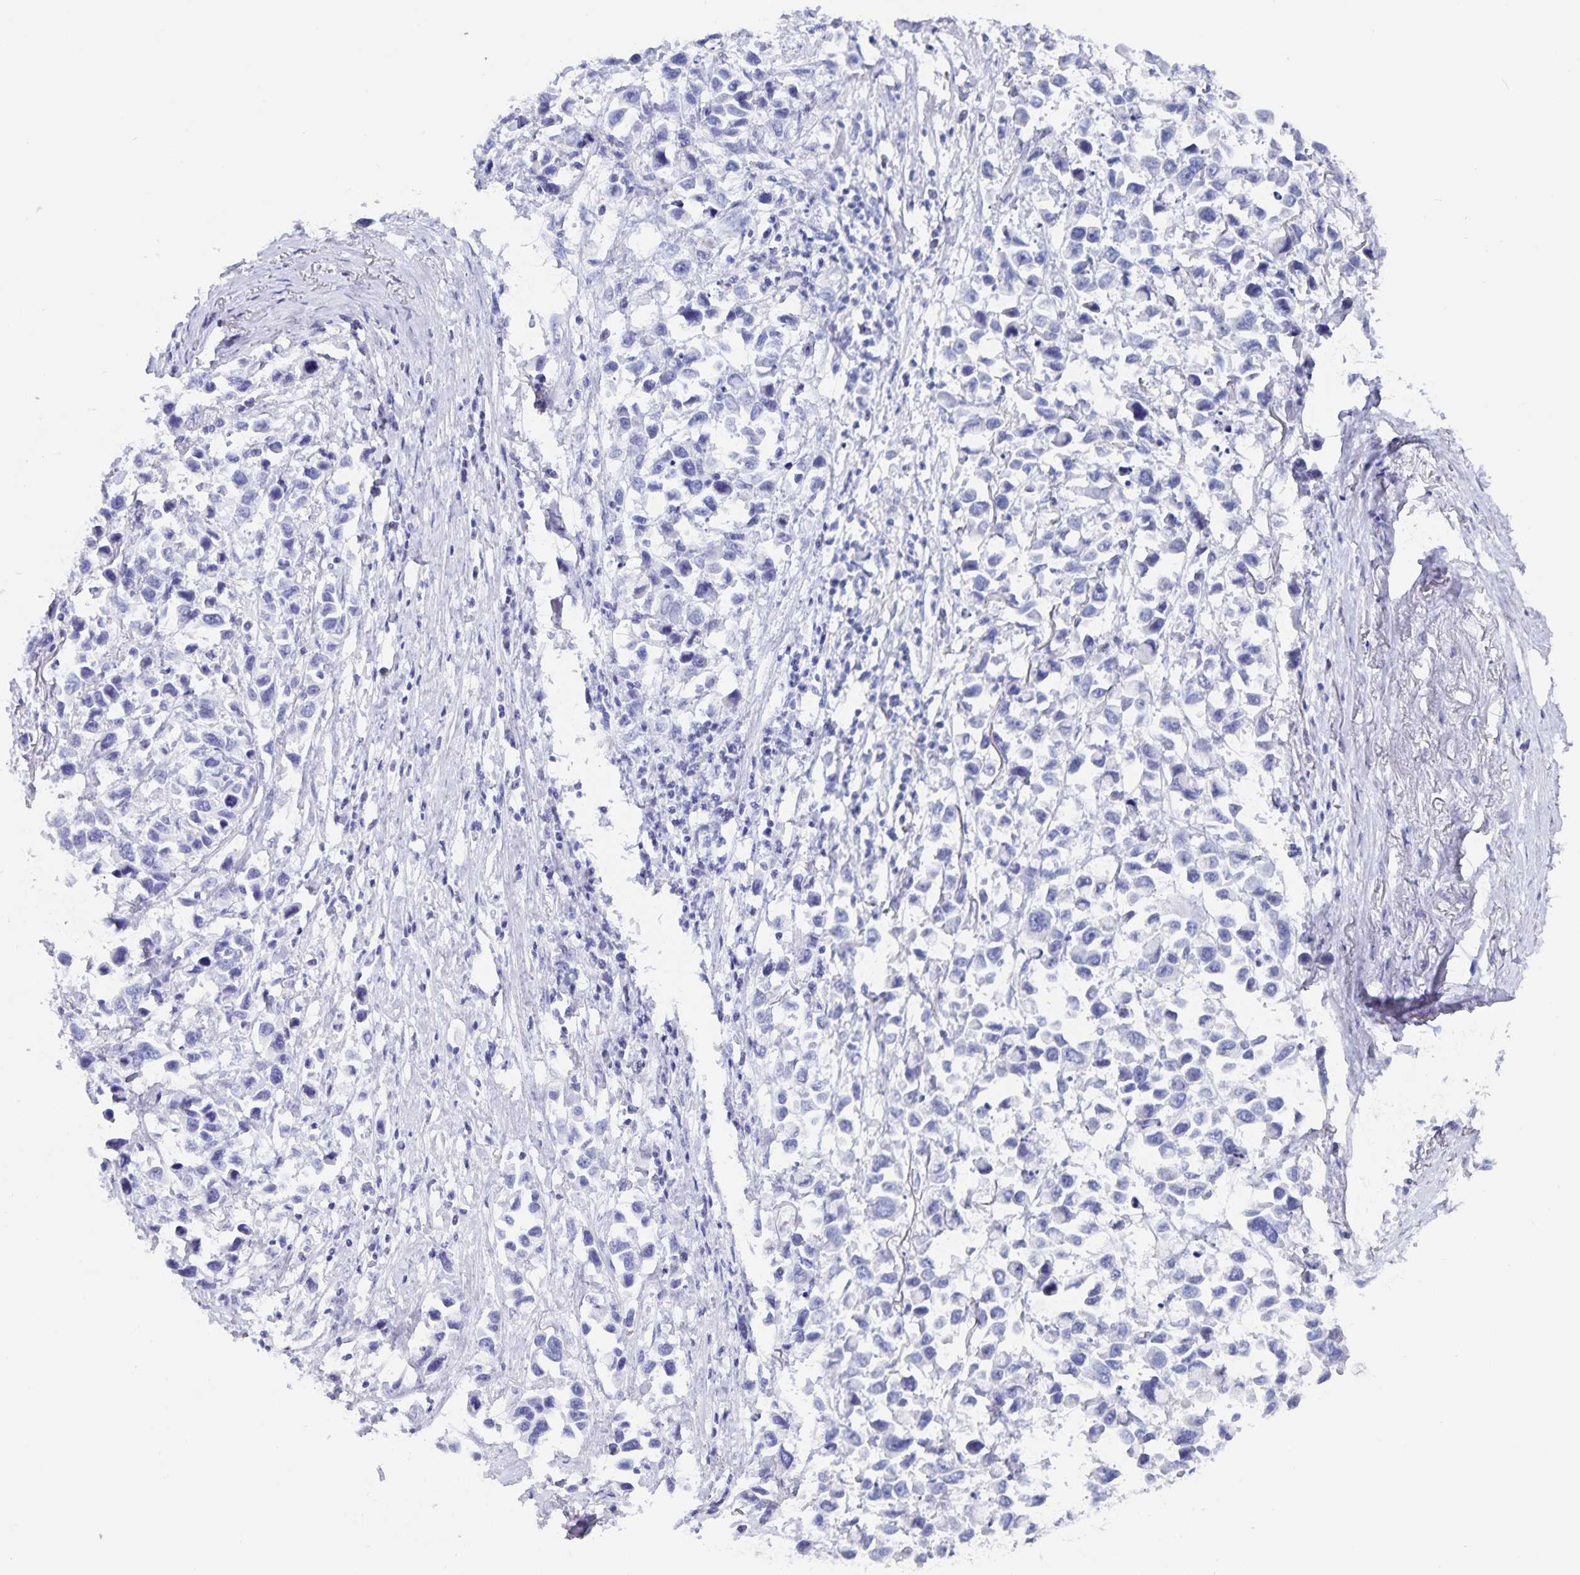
{"staining": {"intensity": "negative", "quantity": "none", "location": "none"}, "tissue": "stomach cancer", "cell_type": "Tumor cells", "image_type": "cancer", "snomed": [{"axis": "morphology", "description": "Adenocarcinoma, NOS"}, {"axis": "topography", "description": "Stomach"}], "caption": "High magnification brightfield microscopy of stomach cancer (adenocarcinoma) stained with DAB (brown) and counterstained with hematoxylin (blue): tumor cells show no significant positivity. Nuclei are stained in blue.", "gene": "C19orf73", "patient": {"sex": "female", "age": 81}}